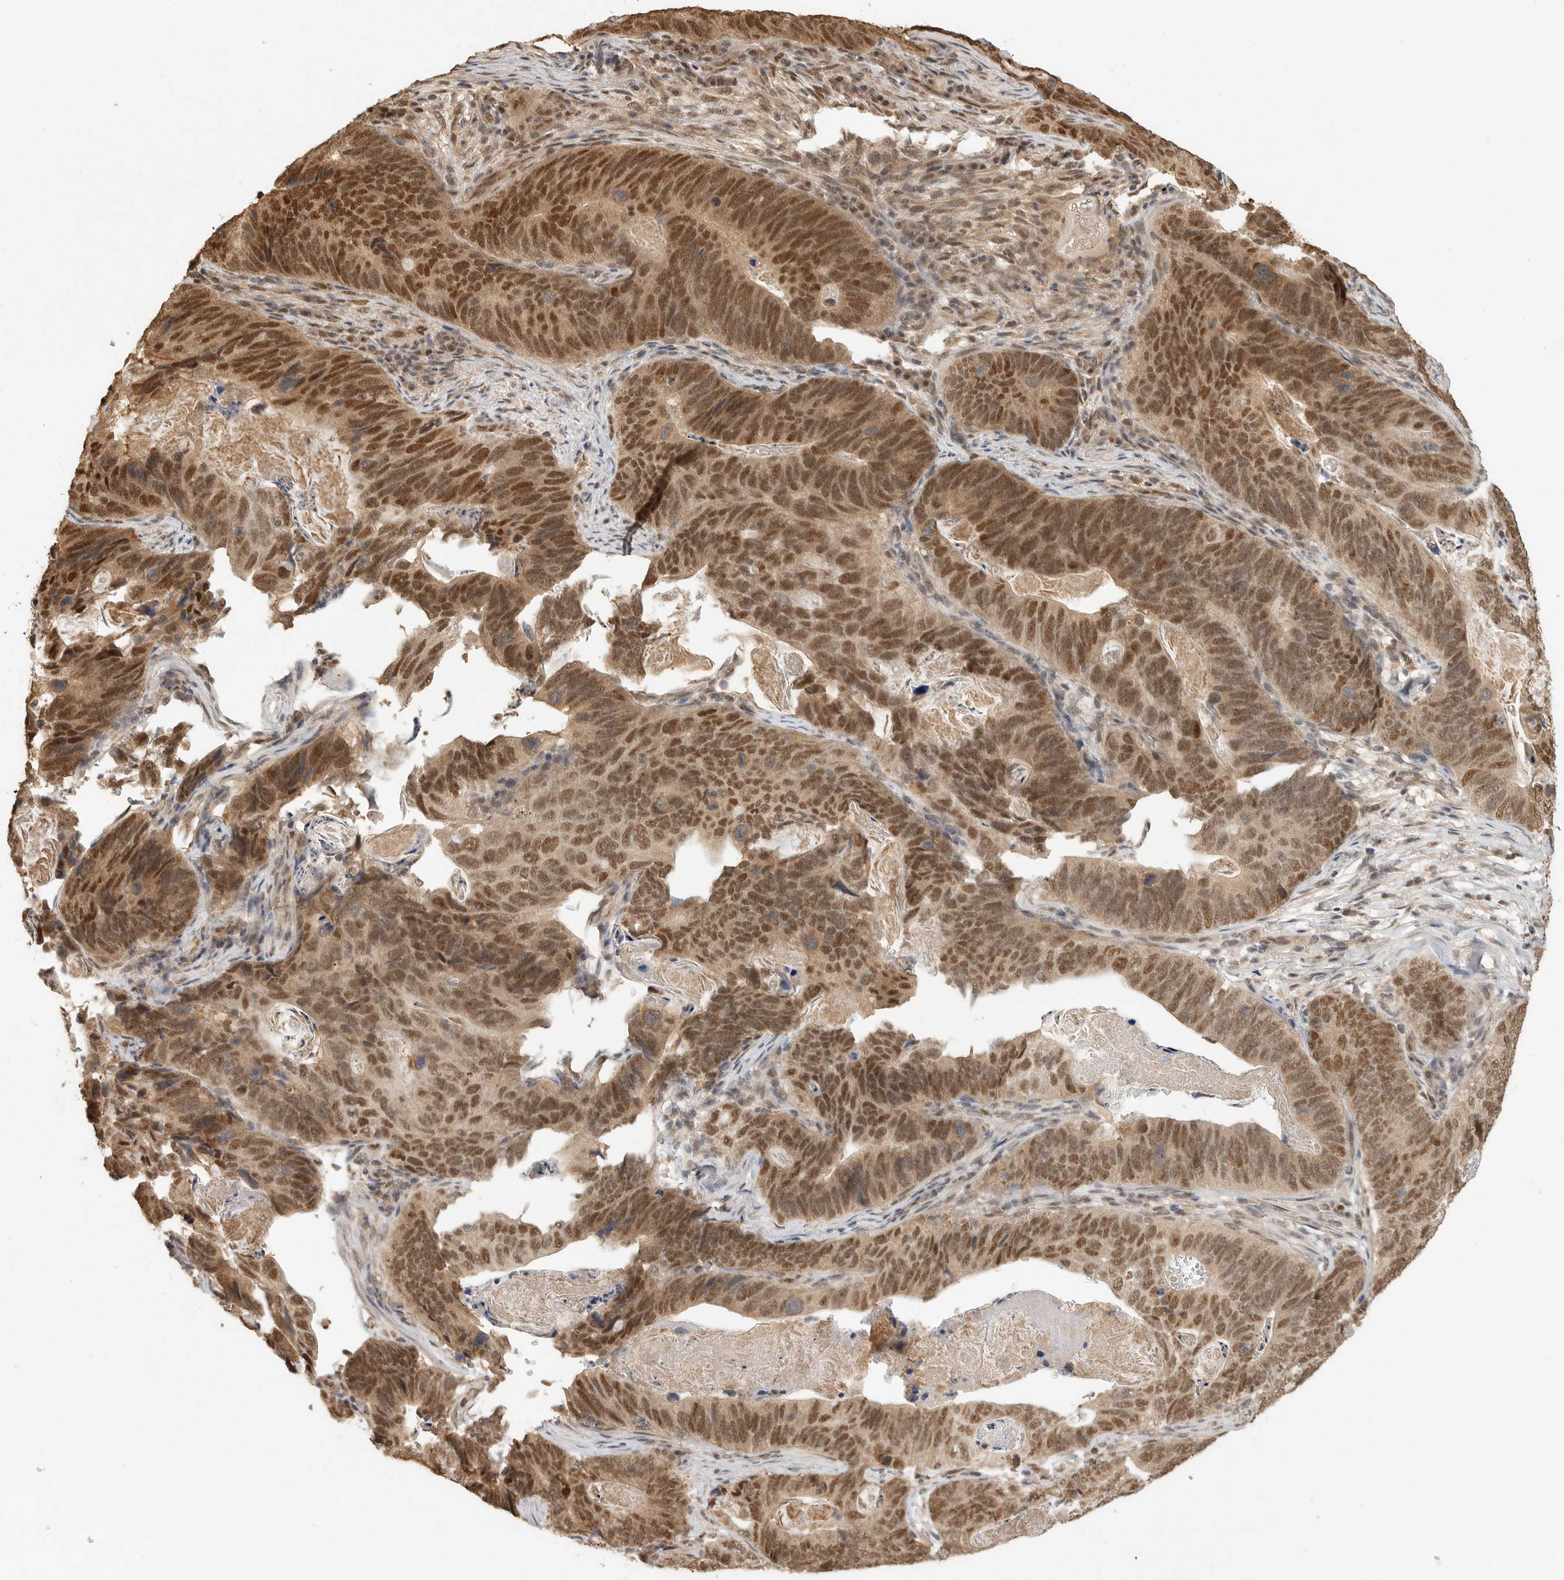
{"staining": {"intensity": "moderate", "quantity": ">75%", "location": "cytoplasmic/membranous,nuclear"}, "tissue": "stomach cancer", "cell_type": "Tumor cells", "image_type": "cancer", "snomed": [{"axis": "morphology", "description": "Normal tissue, NOS"}, {"axis": "morphology", "description": "Adenocarcinoma, NOS"}, {"axis": "topography", "description": "Stomach"}], "caption": "A medium amount of moderate cytoplasmic/membranous and nuclear staining is present in about >75% of tumor cells in stomach cancer (adenocarcinoma) tissue.", "gene": "DFFA", "patient": {"sex": "female", "age": 89}}